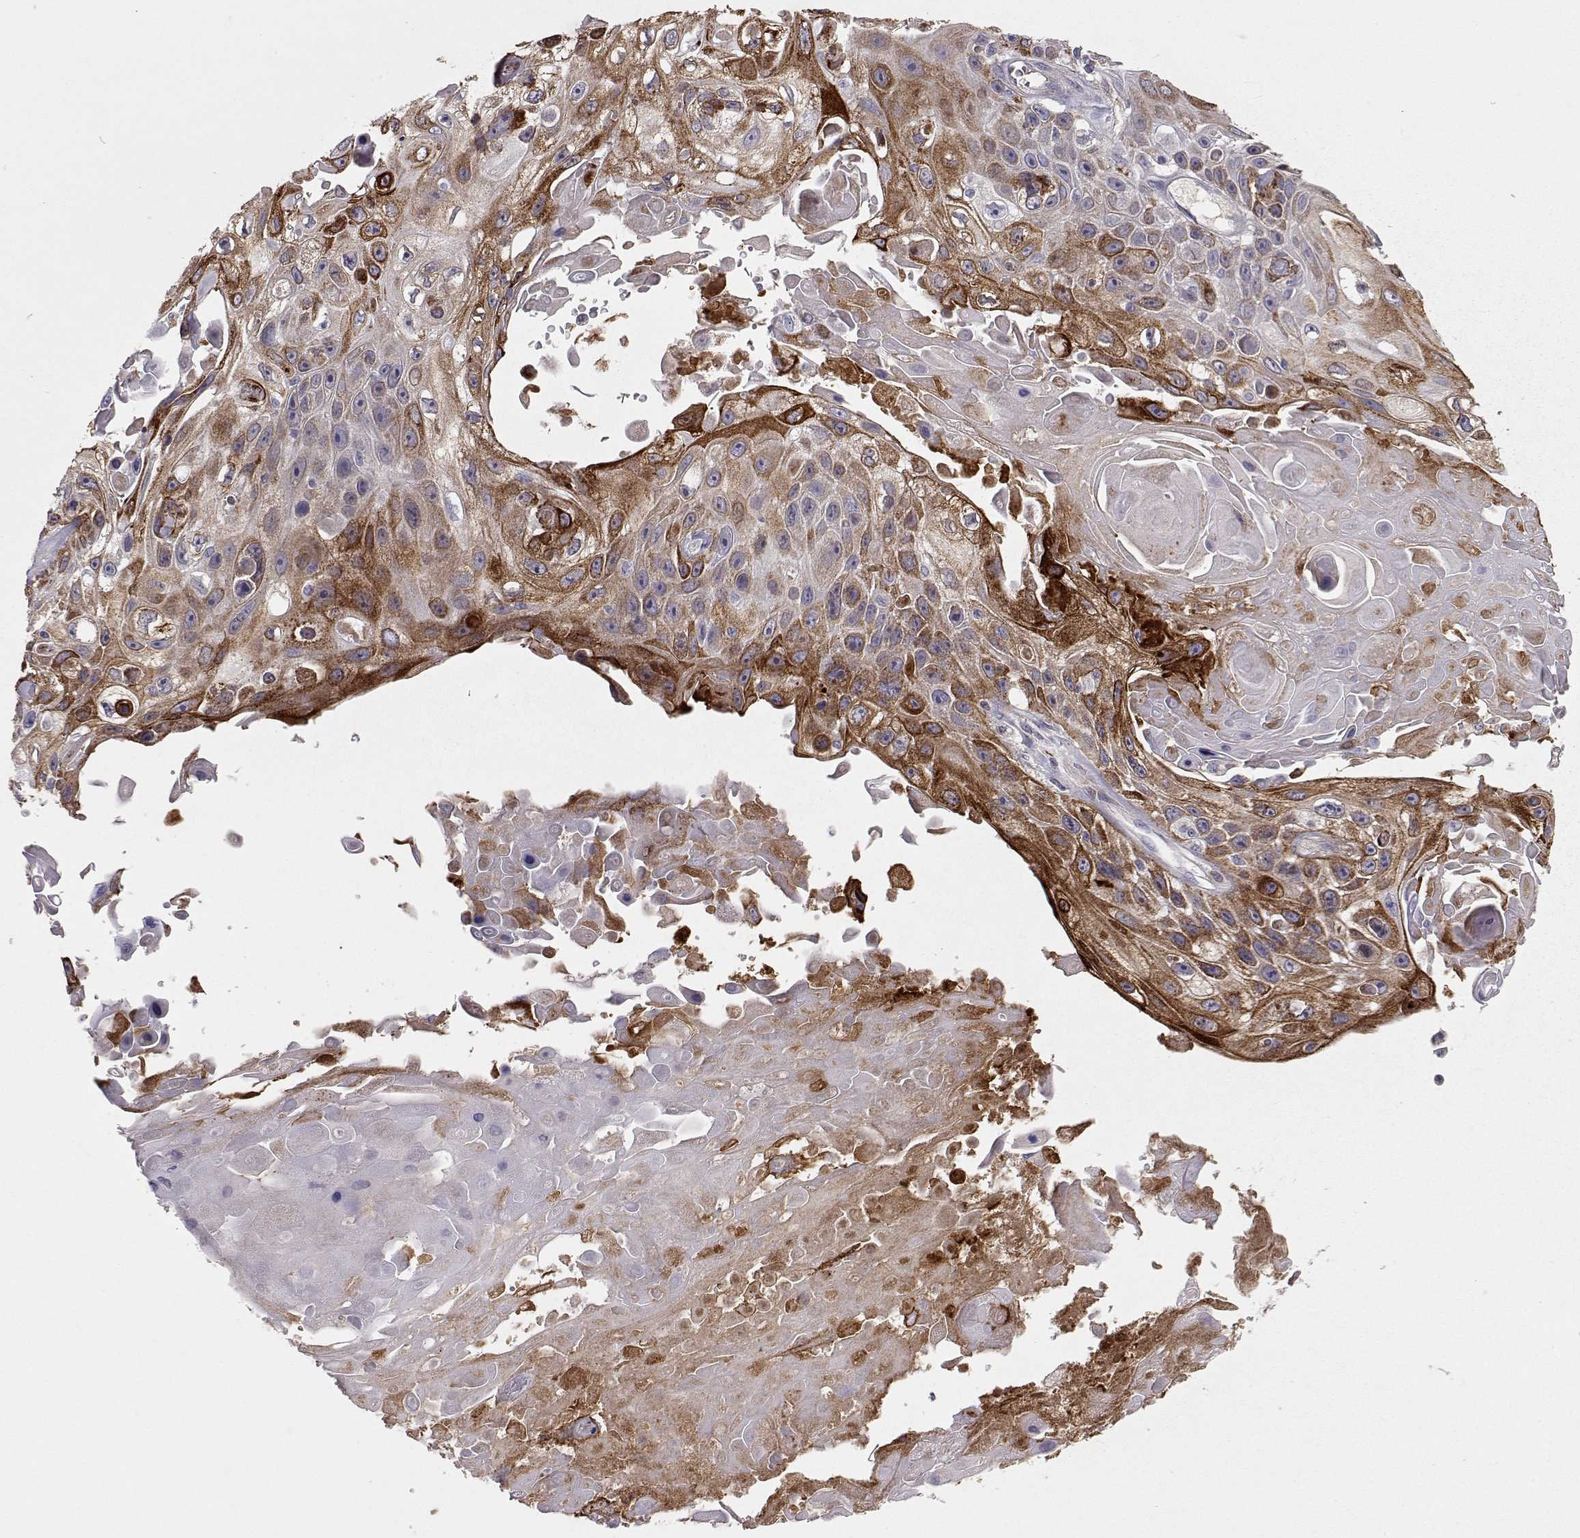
{"staining": {"intensity": "strong", "quantity": ">75%", "location": "cytoplasmic/membranous"}, "tissue": "skin cancer", "cell_type": "Tumor cells", "image_type": "cancer", "snomed": [{"axis": "morphology", "description": "Squamous cell carcinoma, NOS"}, {"axis": "topography", "description": "Skin"}], "caption": "A micrograph showing strong cytoplasmic/membranous staining in about >75% of tumor cells in skin squamous cell carcinoma, as visualized by brown immunohistochemical staining.", "gene": "LAMB3", "patient": {"sex": "male", "age": 82}}